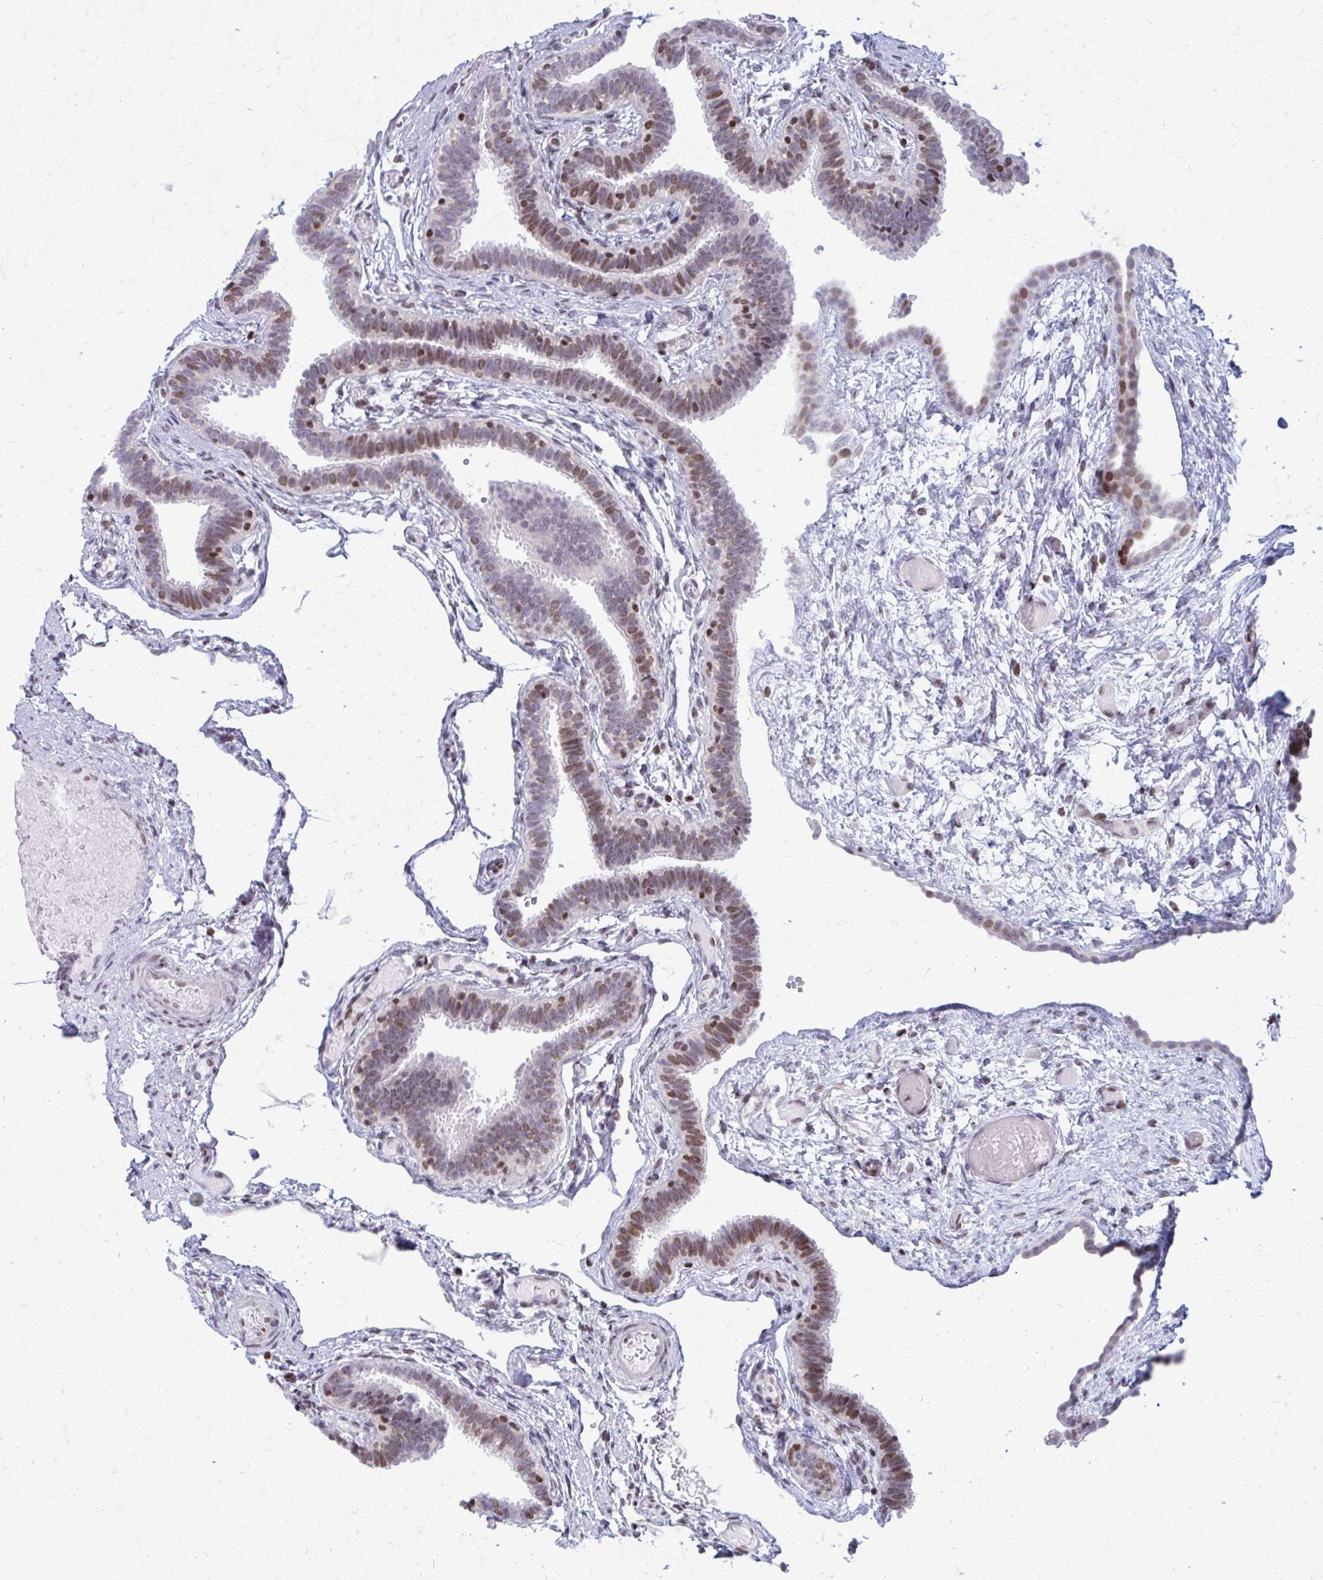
{"staining": {"intensity": "moderate", "quantity": ">75%", "location": "nuclear"}, "tissue": "fallopian tube", "cell_type": "Glandular cells", "image_type": "normal", "snomed": [{"axis": "morphology", "description": "Normal tissue, NOS"}, {"axis": "topography", "description": "Fallopian tube"}], "caption": "Glandular cells reveal medium levels of moderate nuclear positivity in about >75% of cells in normal human fallopian tube.", "gene": "AP5M1", "patient": {"sex": "female", "age": 37}}